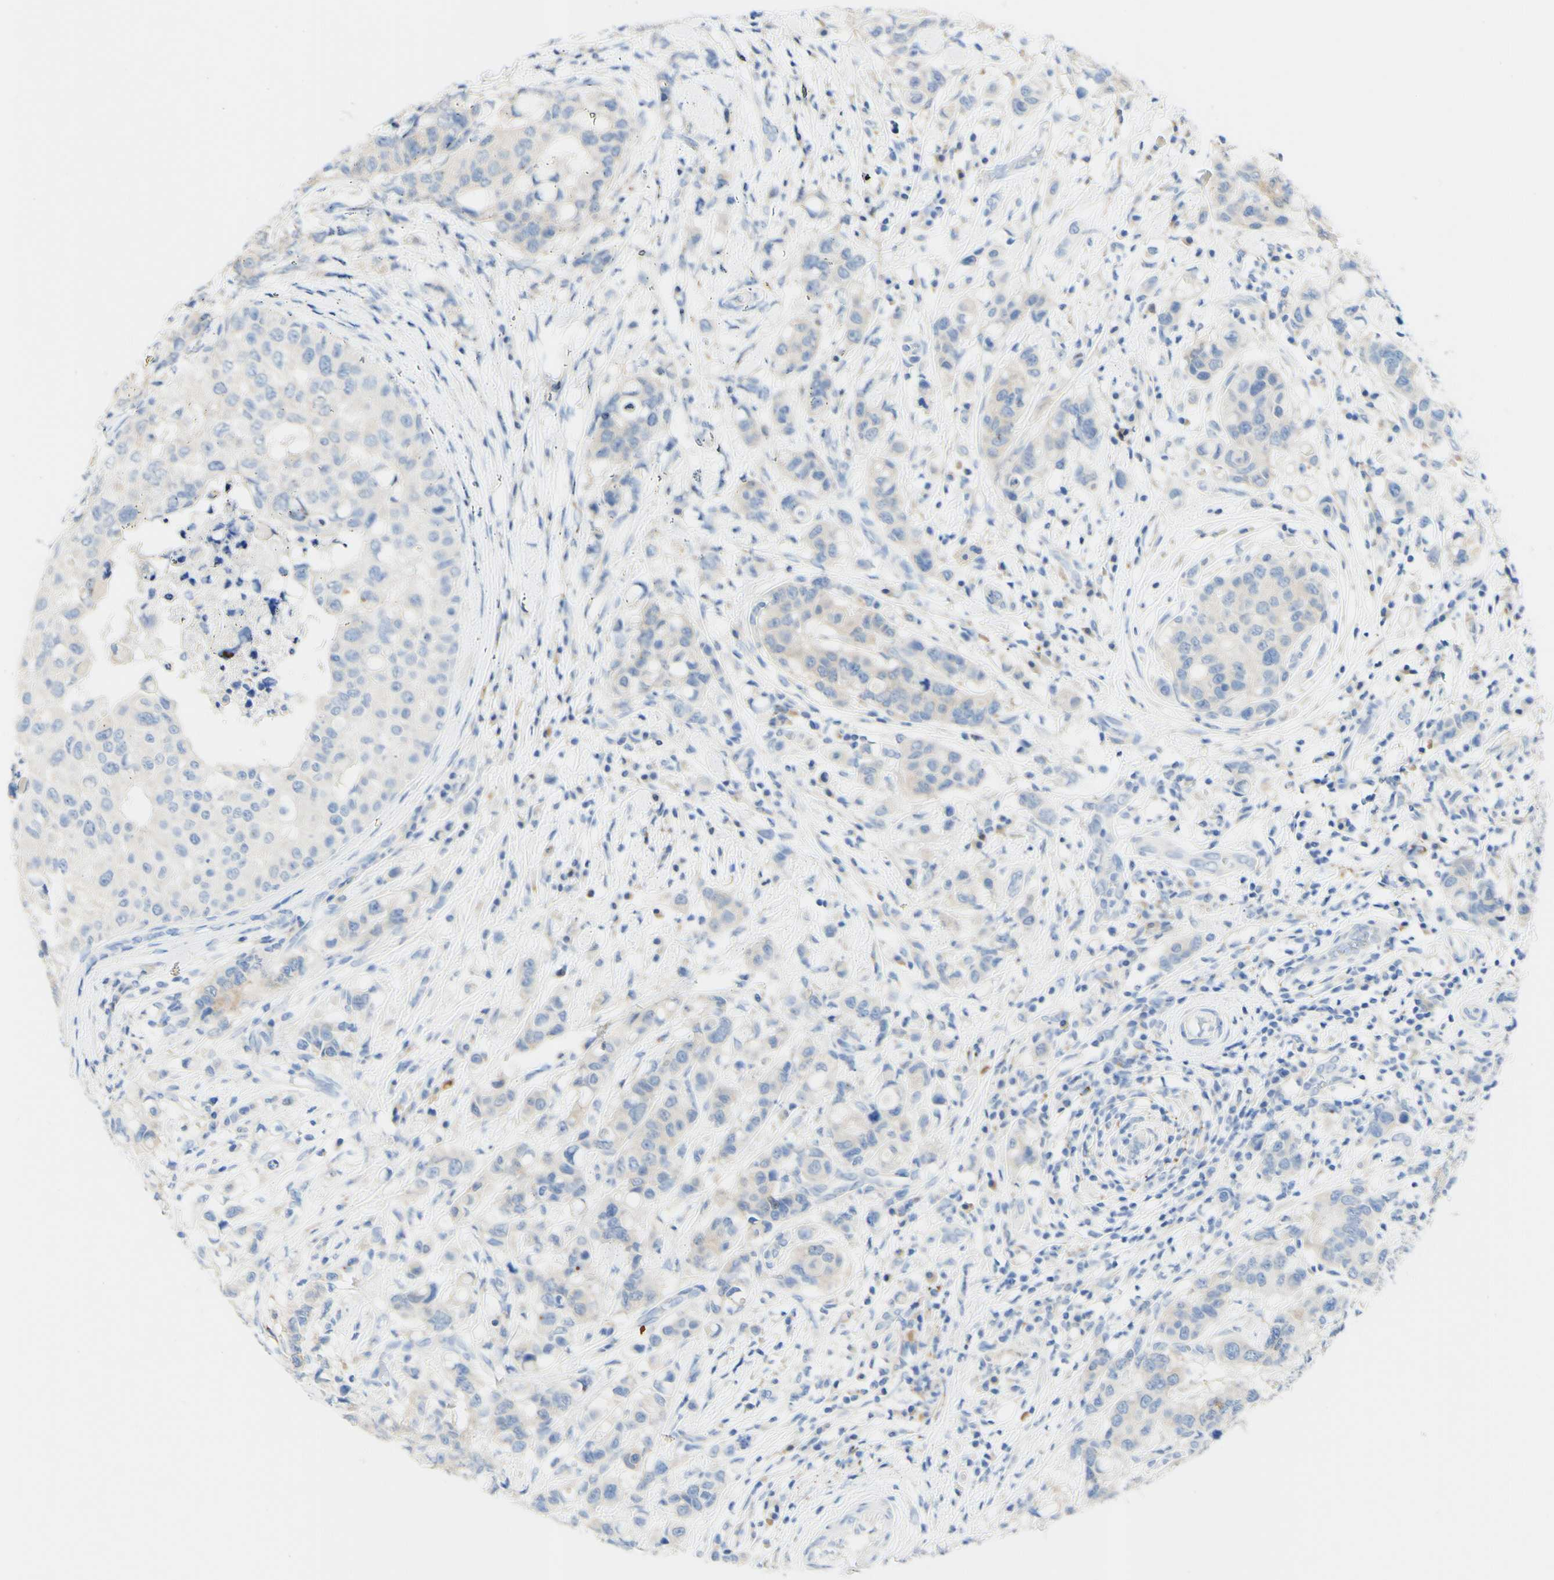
{"staining": {"intensity": "weak", "quantity": "<25%", "location": "cytoplasmic/membranous"}, "tissue": "breast cancer", "cell_type": "Tumor cells", "image_type": "cancer", "snomed": [{"axis": "morphology", "description": "Duct carcinoma"}, {"axis": "topography", "description": "Breast"}], "caption": "Tumor cells are negative for brown protein staining in intraductal carcinoma (breast).", "gene": "FGF4", "patient": {"sex": "female", "age": 27}}